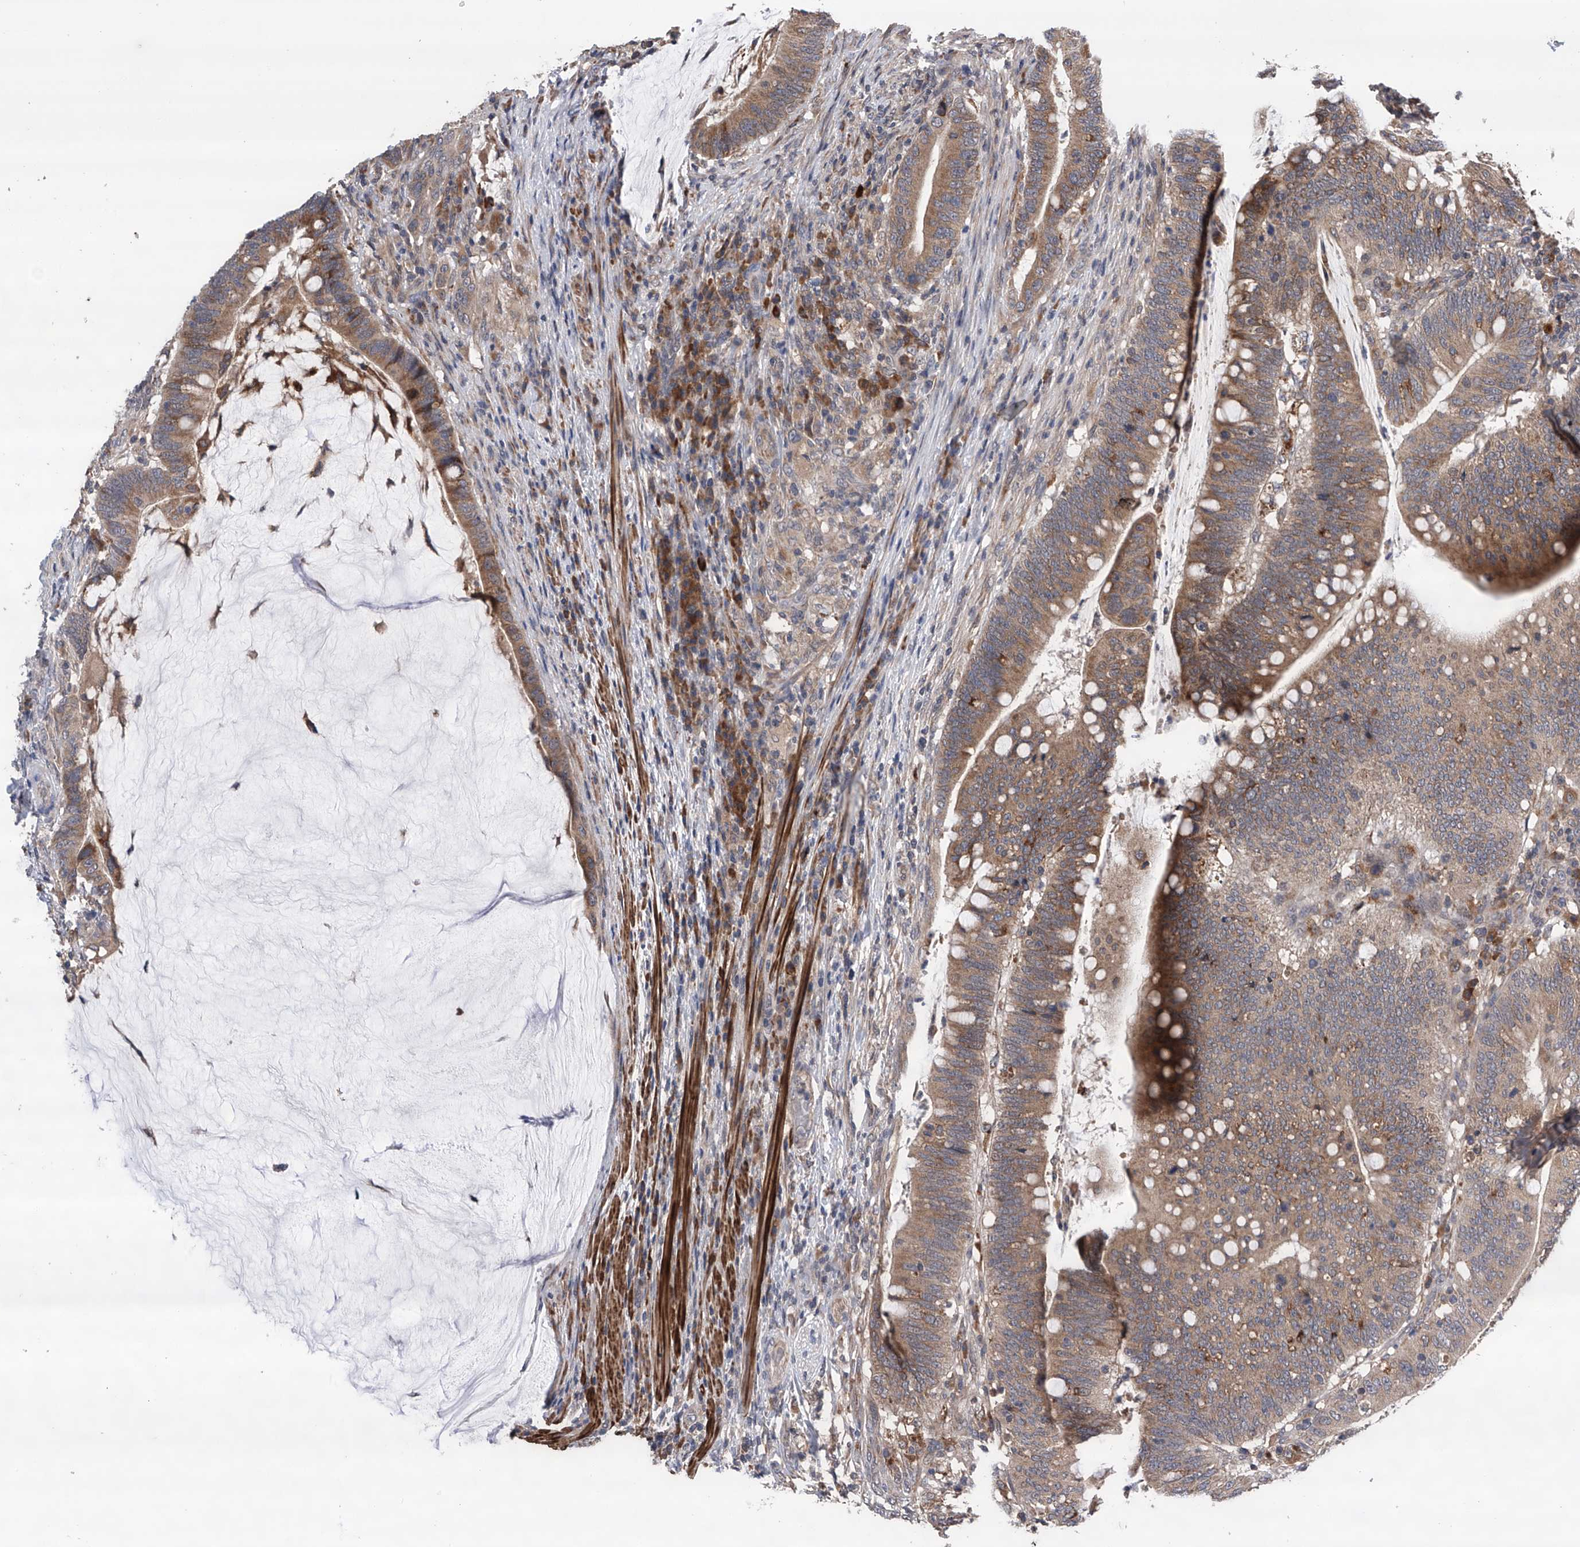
{"staining": {"intensity": "moderate", "quantity": ">75%", "location": "cytoplasmic/membranous"}, "tissue": "colorectal cancer", "cell_type": "Tumor cells", "image_type": "cancer", "snomed": [{"axis": "morphology", "description": "Adenocarcinoma, NOS"}, {"axis": "topography", "description": "Colon"}], "caption": "Human colorectal adenocarcinoma stained for a protein (brown) exhibits moderate cytoplasmic/membranous positive positivity in approximately >75% of tumor cells.", "gene": "SPOCK1", "patient": {"sex": "female", "age": 66}}